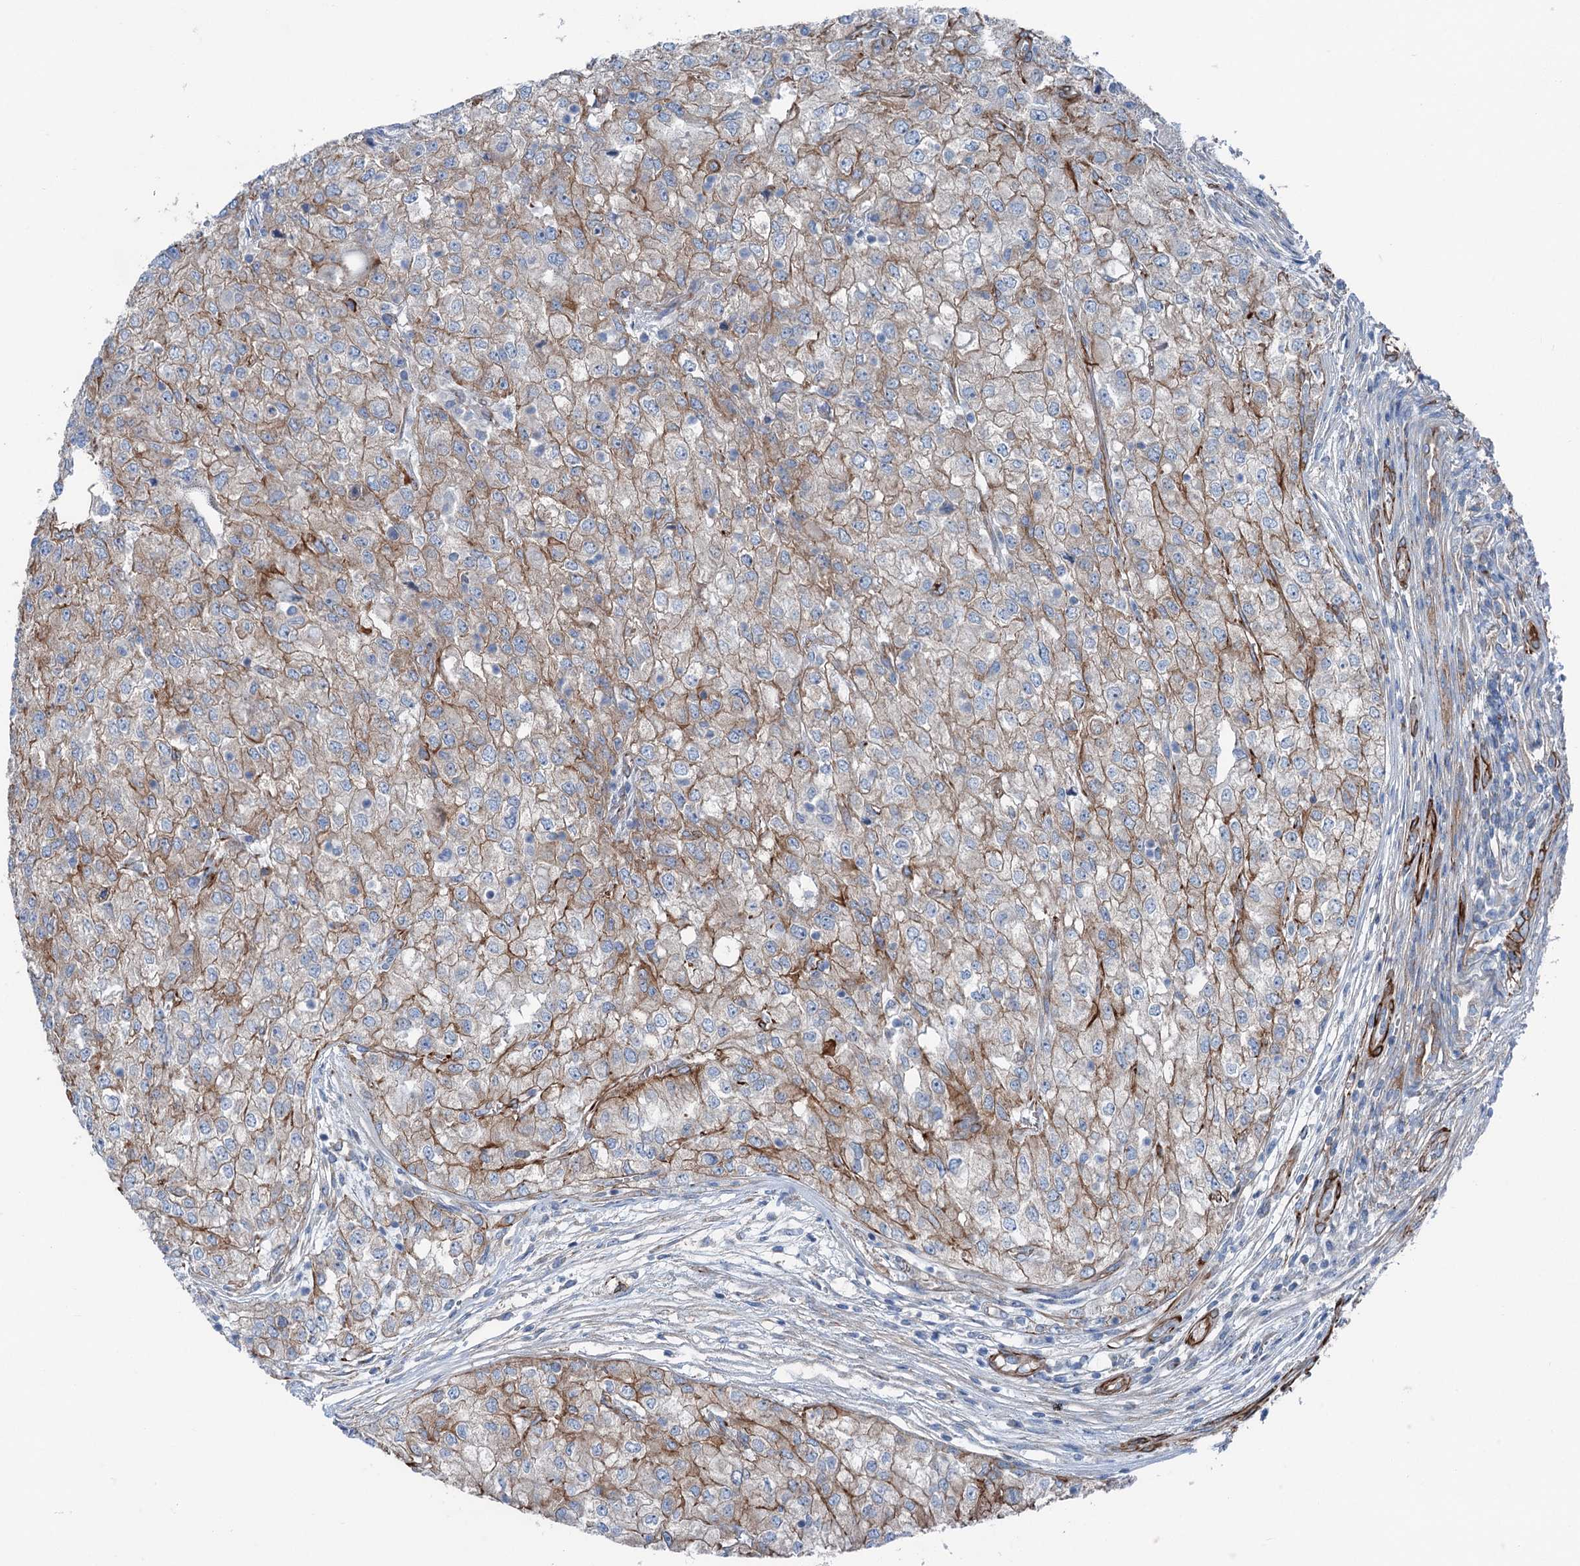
{"staining": {"intensity": "weak", "quantity": ">75%", "location": "cytoplasmic/membranous"}, "tissue": "renal cancer", "cell_type": "Tumor cells", "image_type": "cancer", "snomed": [{"axis": "morphology", "description": "Adenocarcinoma, NOS"}, {"axis": "topography", "description": "Kidney"}], "caption": "A brown stain labels weak cytoplasmic/membranous expression of a protein in human renal adenocarcinoma tumor cells. (DAB IHC with brightfield microscopy, high magnification).", "gene": "CALCOCO1", "patient": {"sex": "female", "age": 54}}